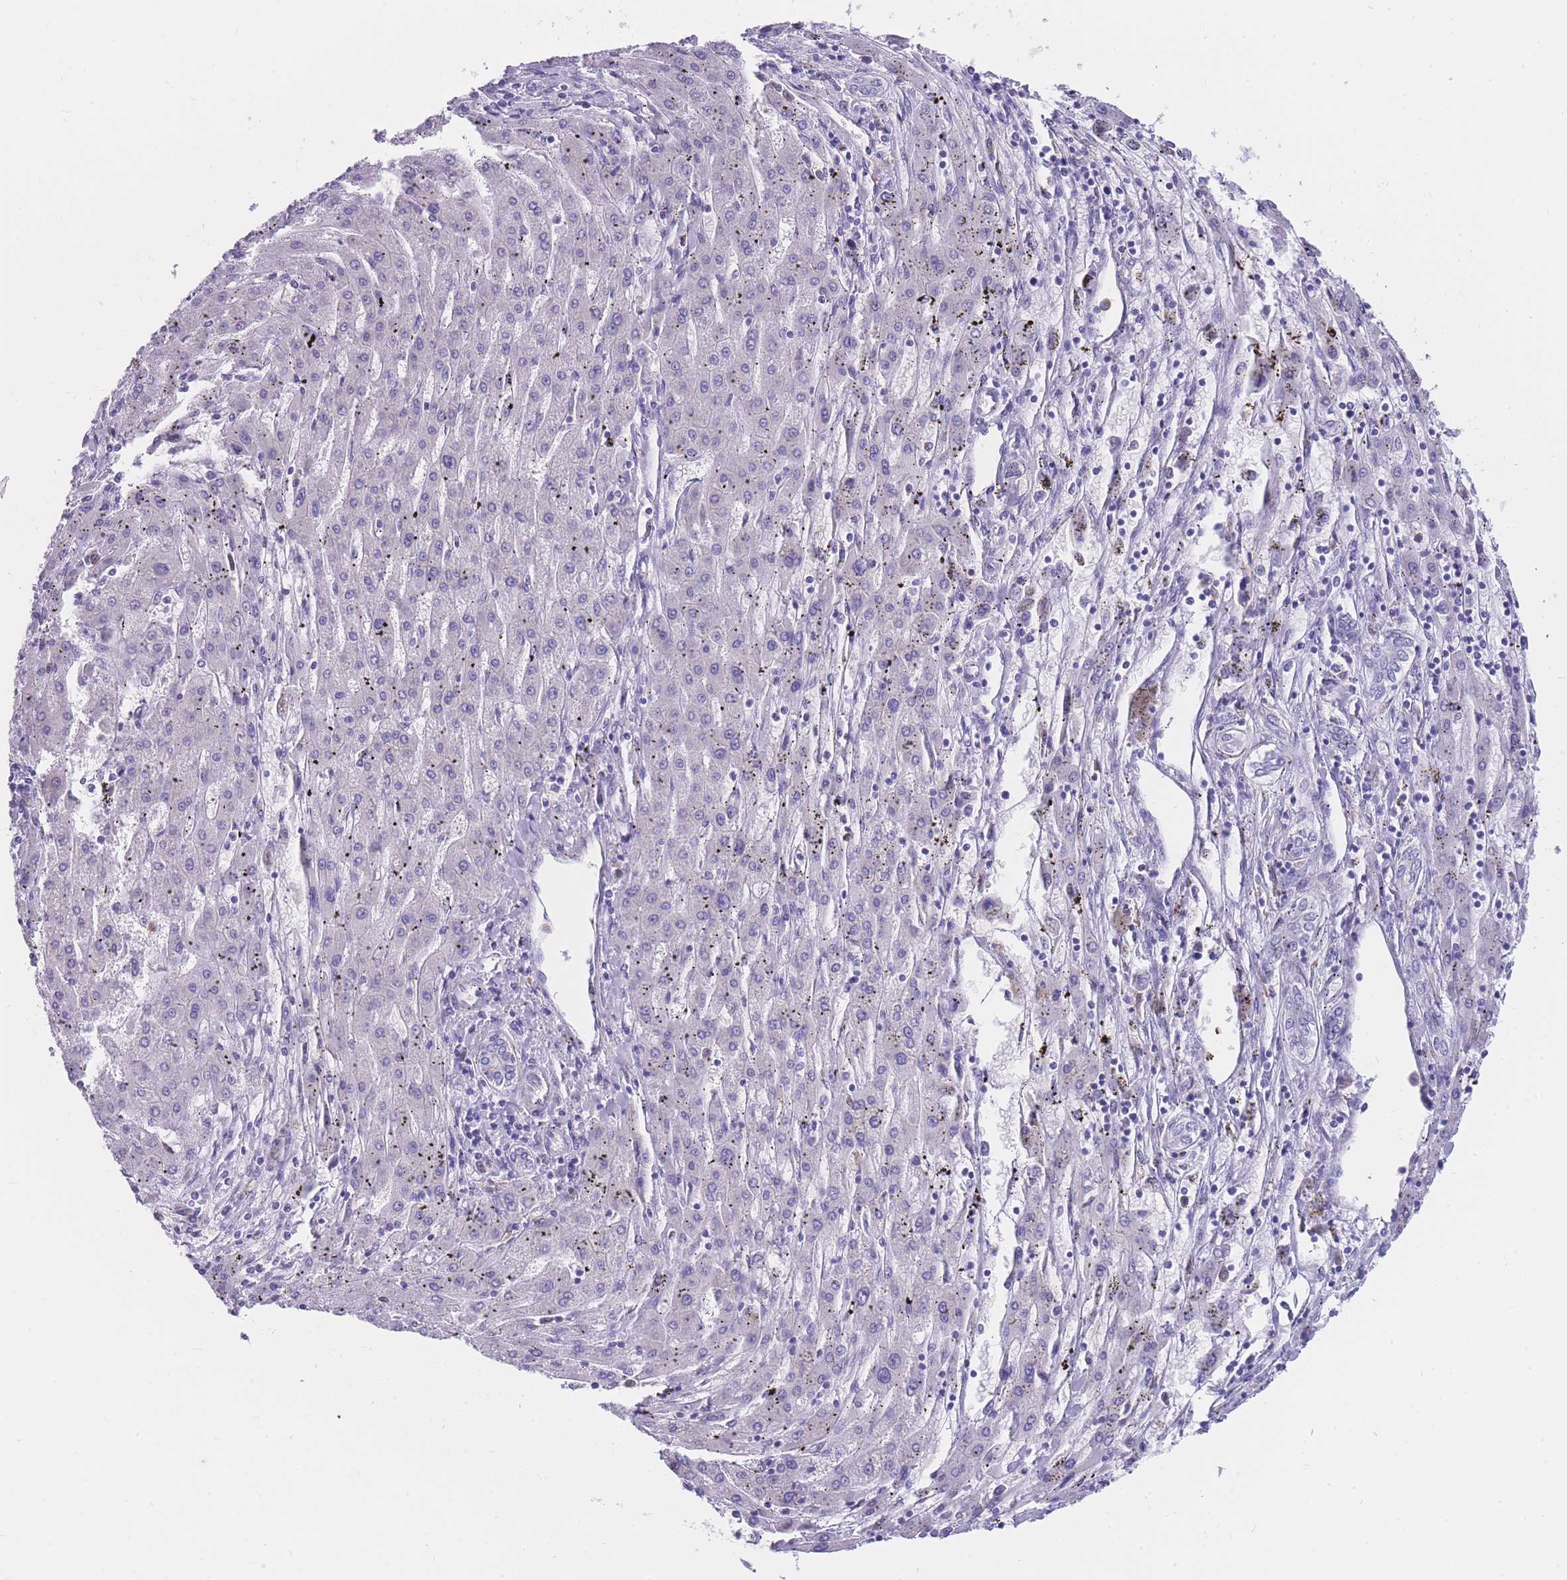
{"staining": {"intensity": "negative", "quantity": "none", "location": "none"}, "tissue": "liver cancer", "cell_type": "Tumor cells", "image_type": "cancer", "snomed": [{"axis": "morphology", "description": "Carcinoma, Hepatocellular, NOS"}, {"axis": "topography", "description": "Liver"}], "caption": "Human liver cancer (hepatocellular carcinoma) stained for a protein using IHC exhibits no positivity in tumor cells.", "gene": "ZNF662", "patient": {"sex": "male", "age": 72}}